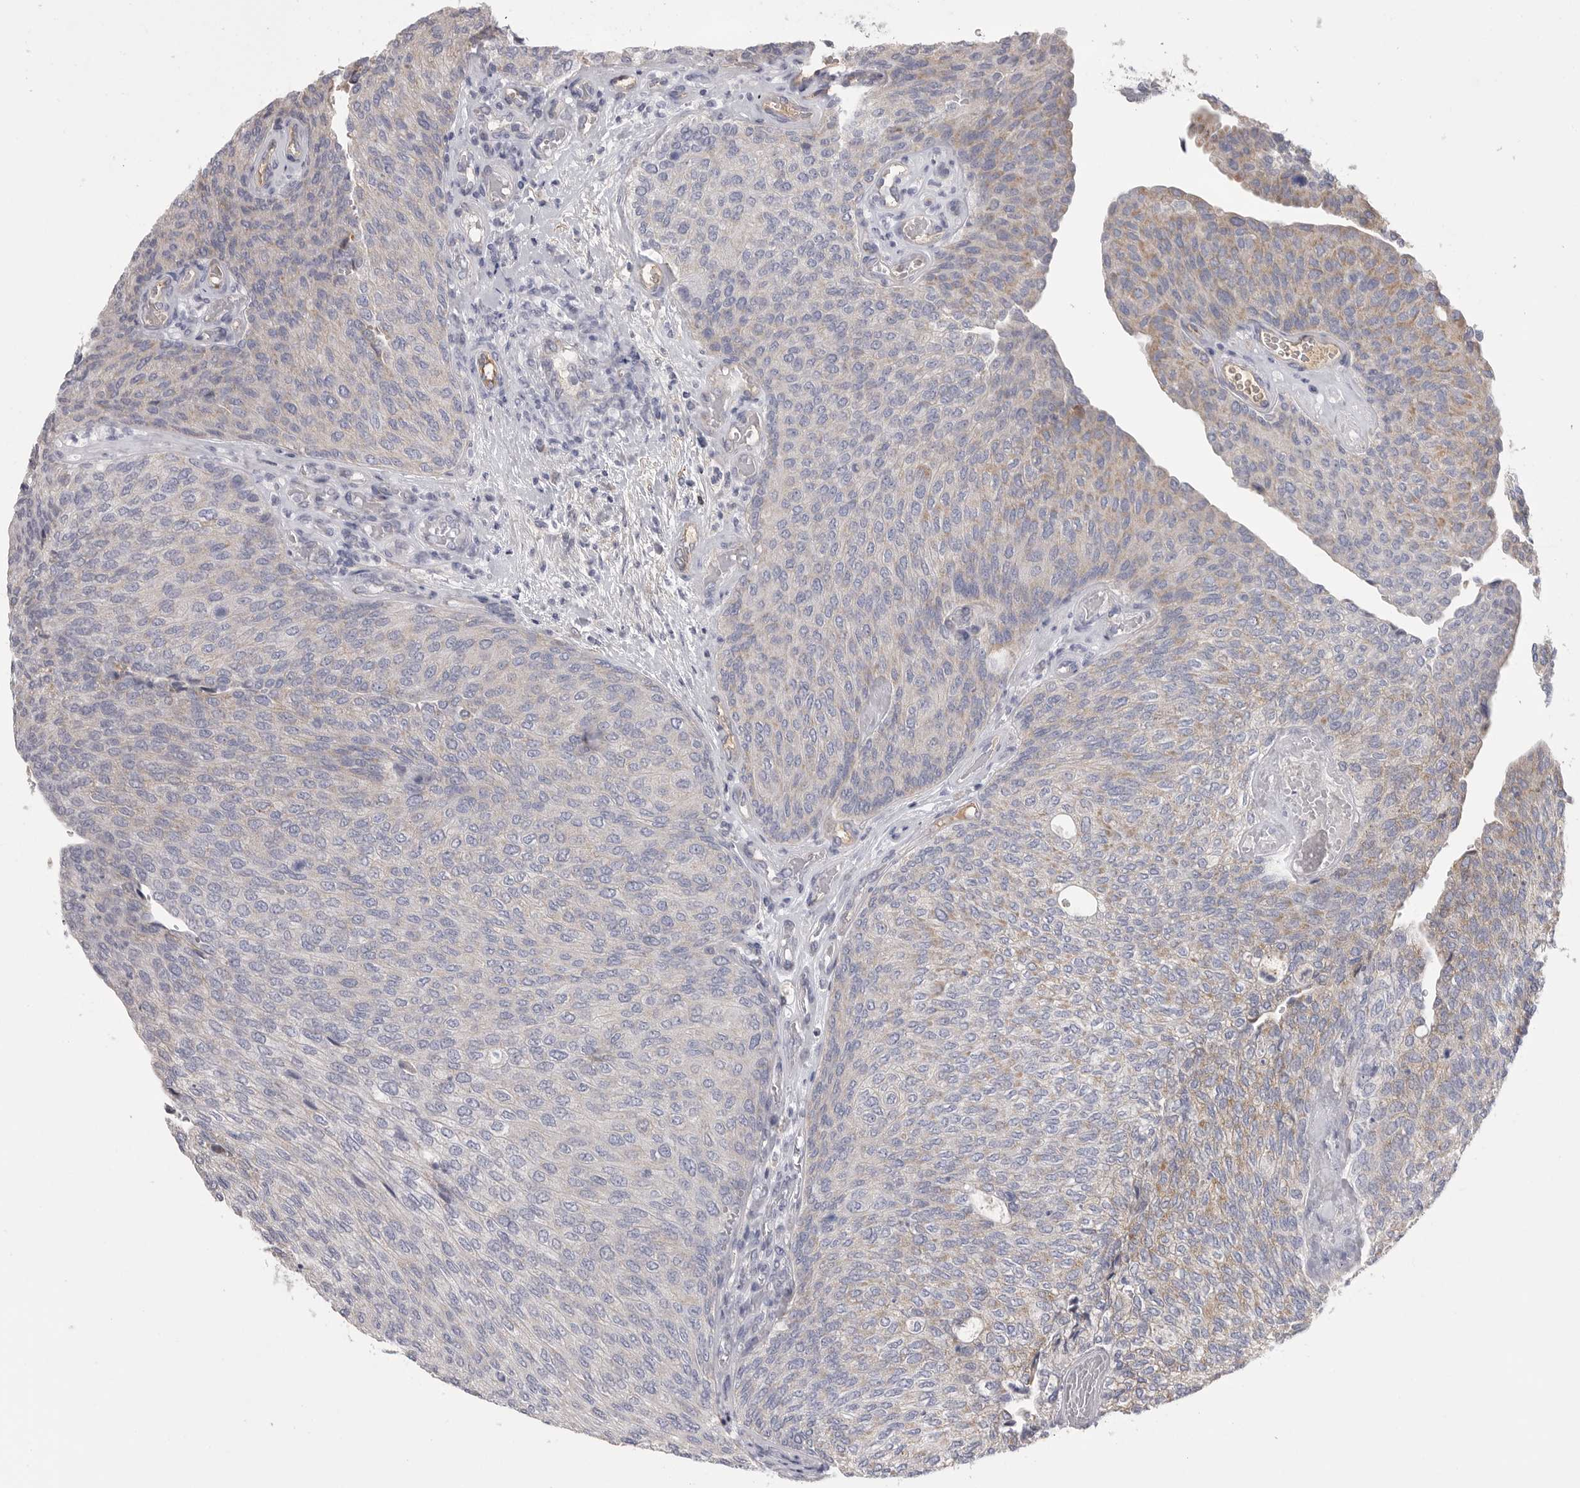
{"staining": {"intensity": "weak", "quantity": "25%-75%", "location": "cytoplasmic/membranous"}, "tissue": "urothelial cancer", "cell_type": "Tumor cells", "image_type": "cancer", "snomed": [{"axis": "morphology", "description": "Urothelial carcinoma, Low grade"}, {"axis": "topography", "description": "Urinary bladder"}], "caption": "IHC (DAB (3,3'-diaminobenzidine)) staining of human urothelial carcinoma (low-grade) exhibits weak cytoplasmic/membranous protein expression in about 25%-75% of tumor cells.", "gene": "SDC3", "patient": {"sex": "female", "age": 79}}